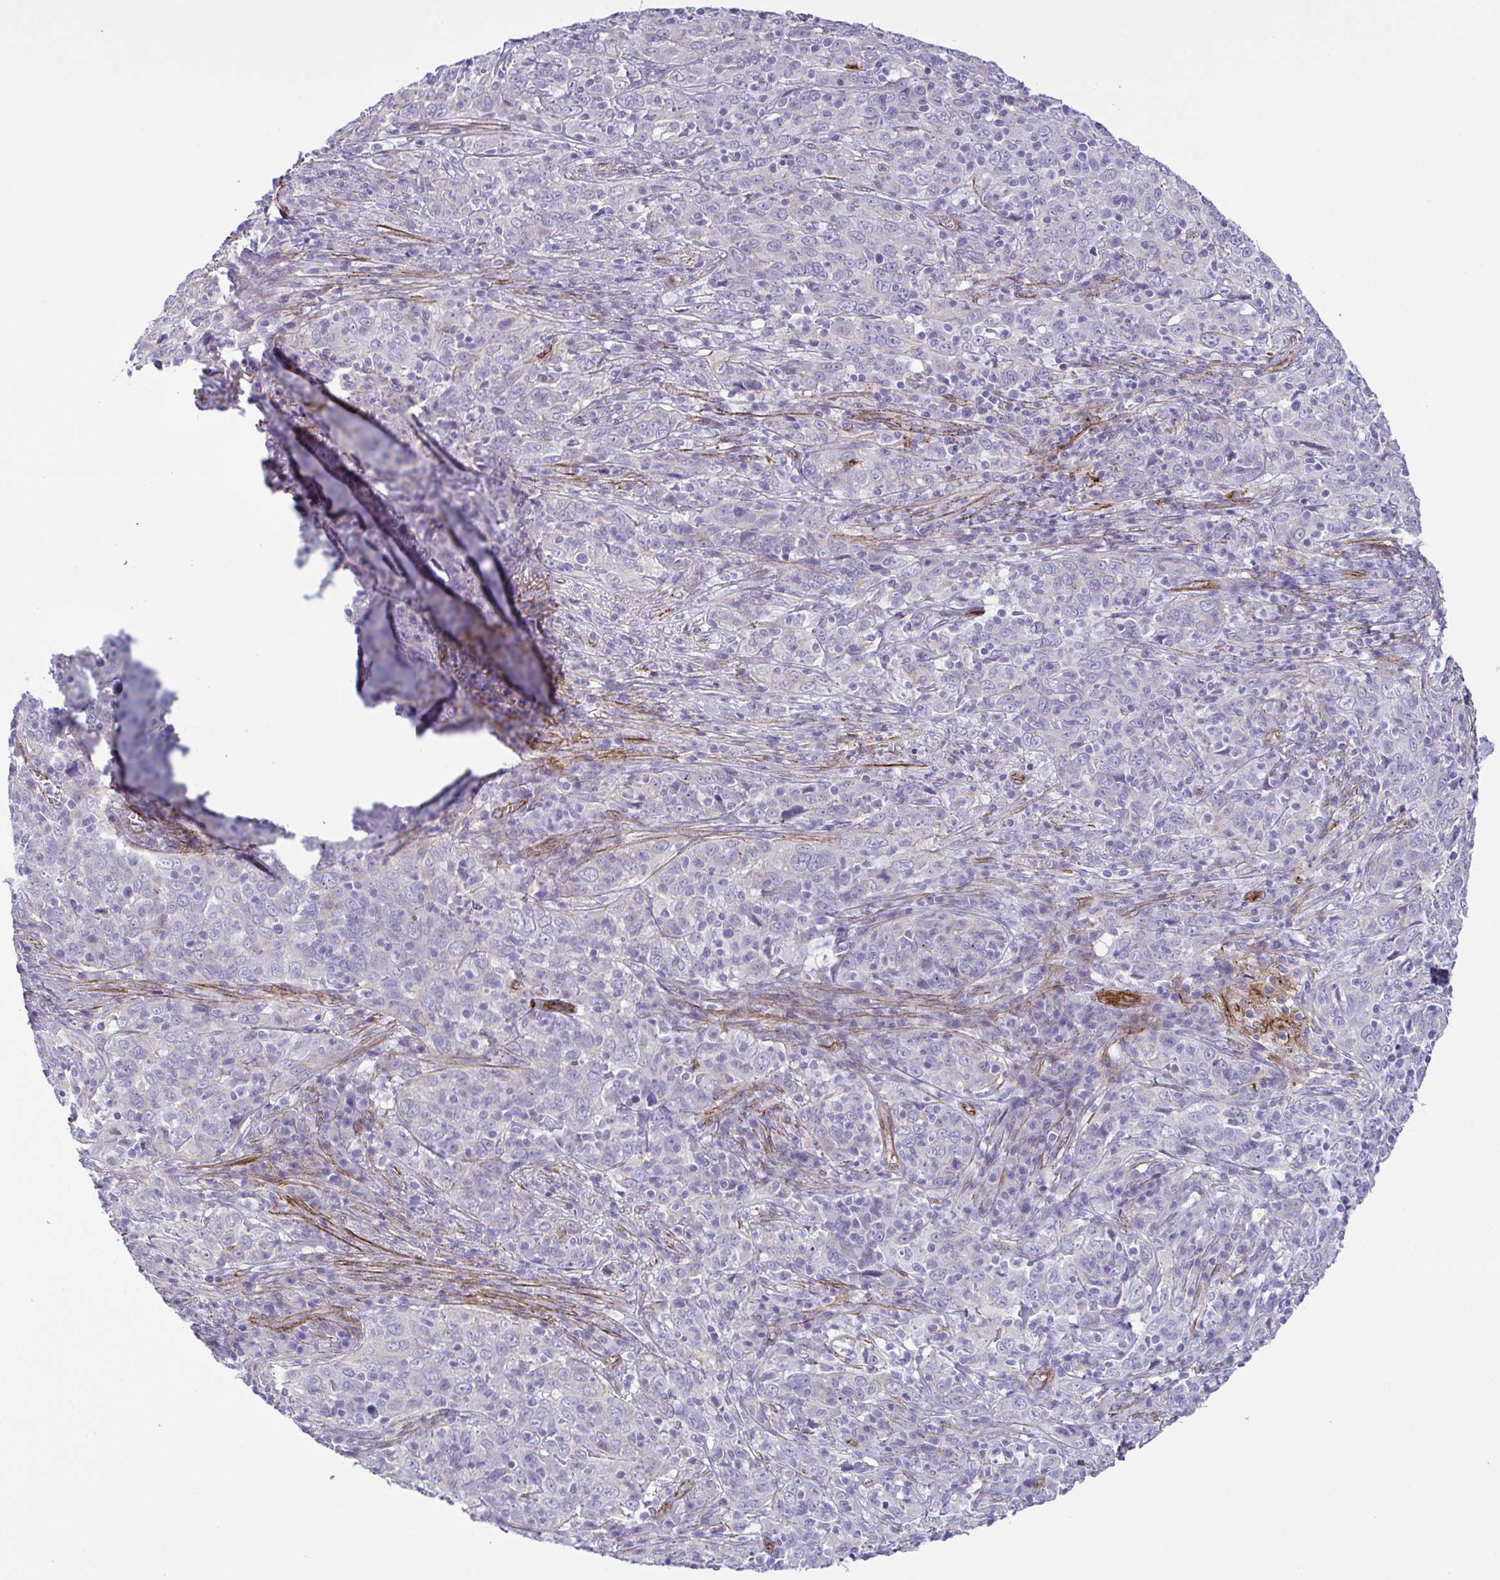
{"staining": {"intensity": "negative", "quantity": "none", "location": "none"}, "tissue": "cervical cancer", "cell_type": "Tumor cells", "image_type": "cancer", "snomed": [{"axis": "morphology", "description": "Squamous cell carcinoma, NOS"}, {"axis": "topography", "description": "Cervix"}], "caption": "The micrograph demonstrates no staining of tumor cells in squamous cell carcinoma (cervical). (DAB IHC visualized using brightfield microscopy, high magnification).", "gene": "SYNPO2L", "patient": {"sex": "female", "age": 46}}